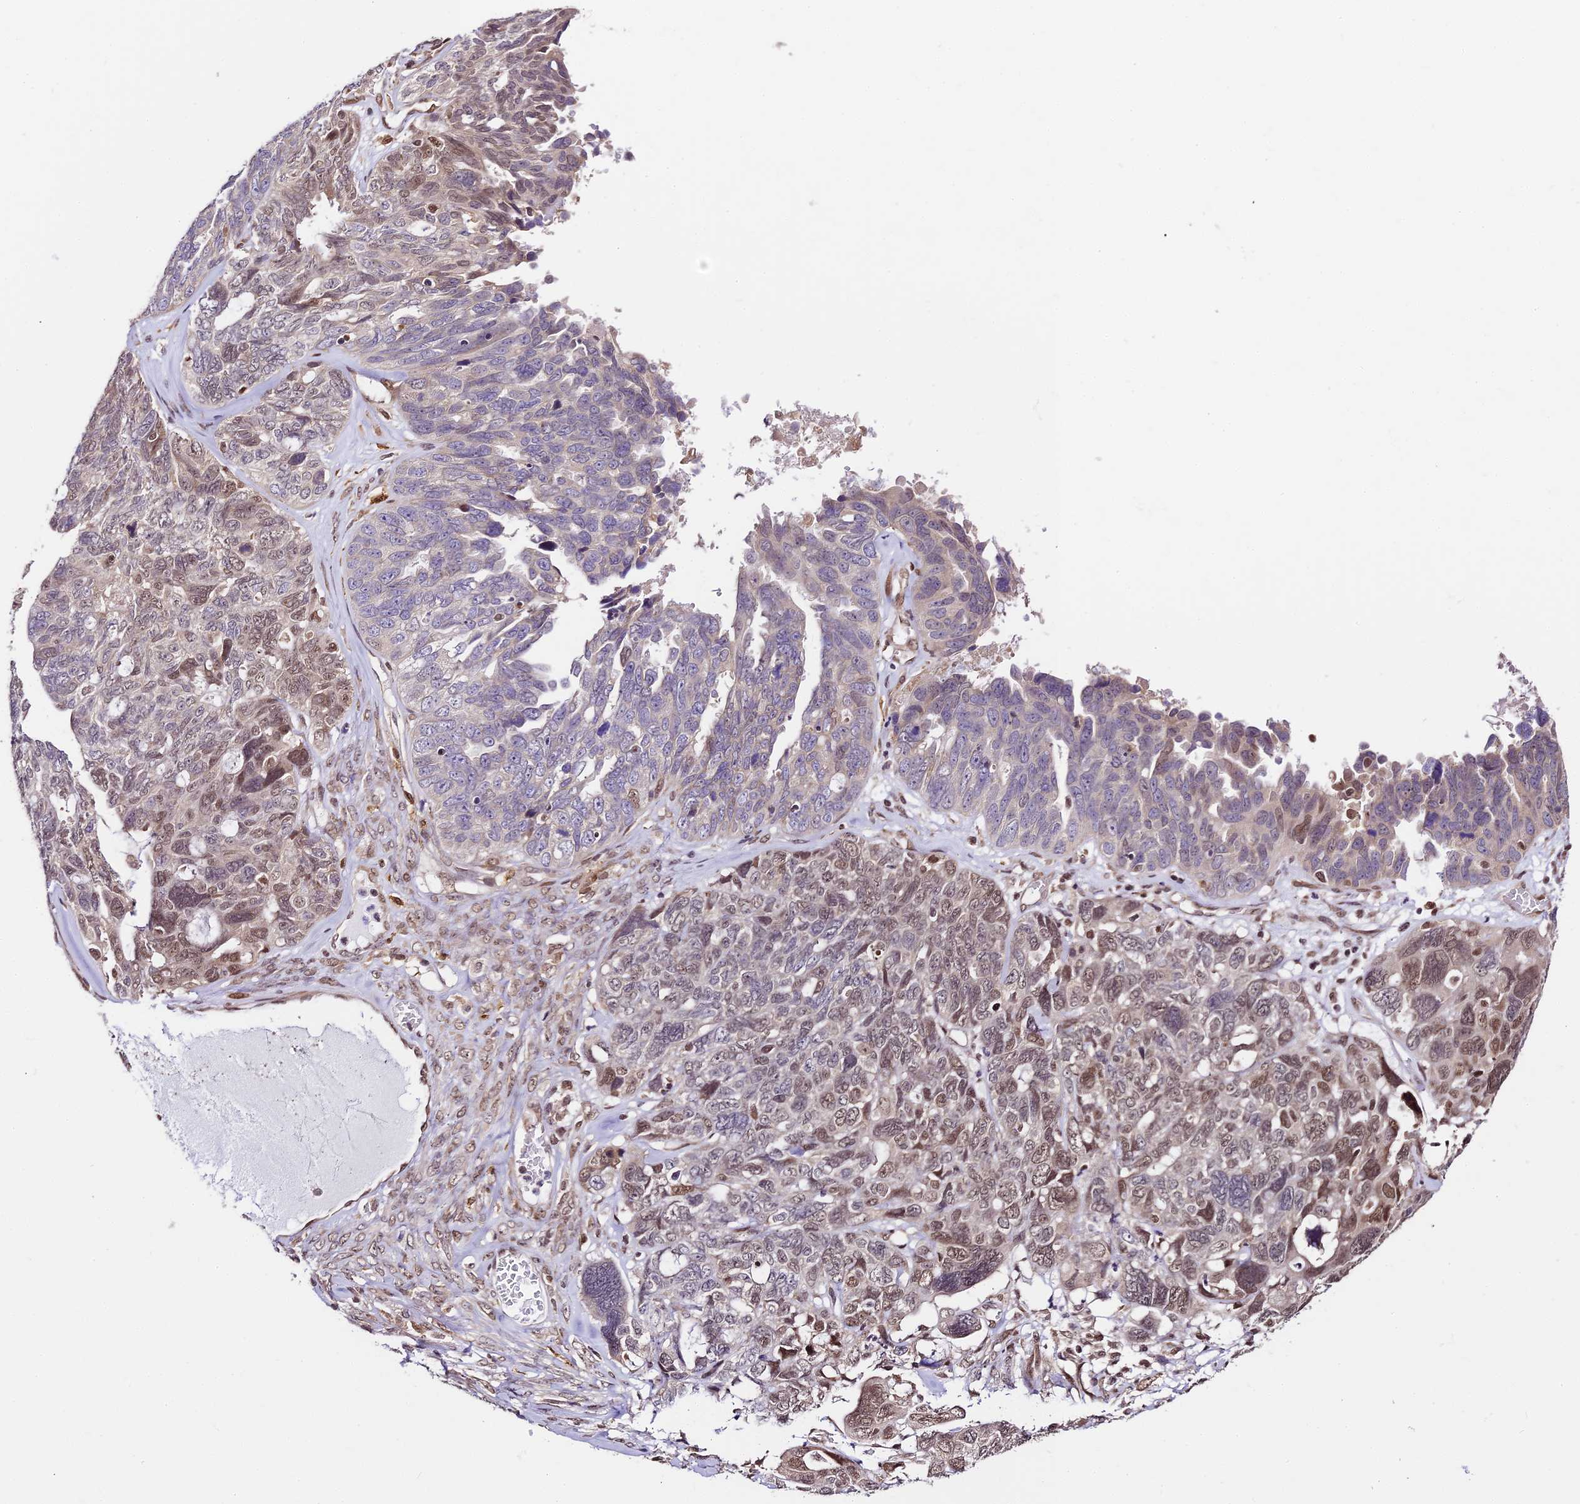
{"staining": {"intensity": "moderate", "quantity": "25%-75%", "location": "nuclear"}, "tissue": "ovarian cancer", "cell_type": "Tumor cells", "image_type": "cancer", "snomed": [{"axis": "morphology", "description": "Cystadenocarcinoma, serous, NOS"}, {"axis": "topography", "description": "Ovary"}], "caption": "Immunohistochemical staining of human ovarian cancer (serous cystadenocarcinoma) displays moderate nuclear protein staining in about 25%-75% of tumor cells.", "gene": "TRIM22", "patient": {"sex": "female", "age": 79}}